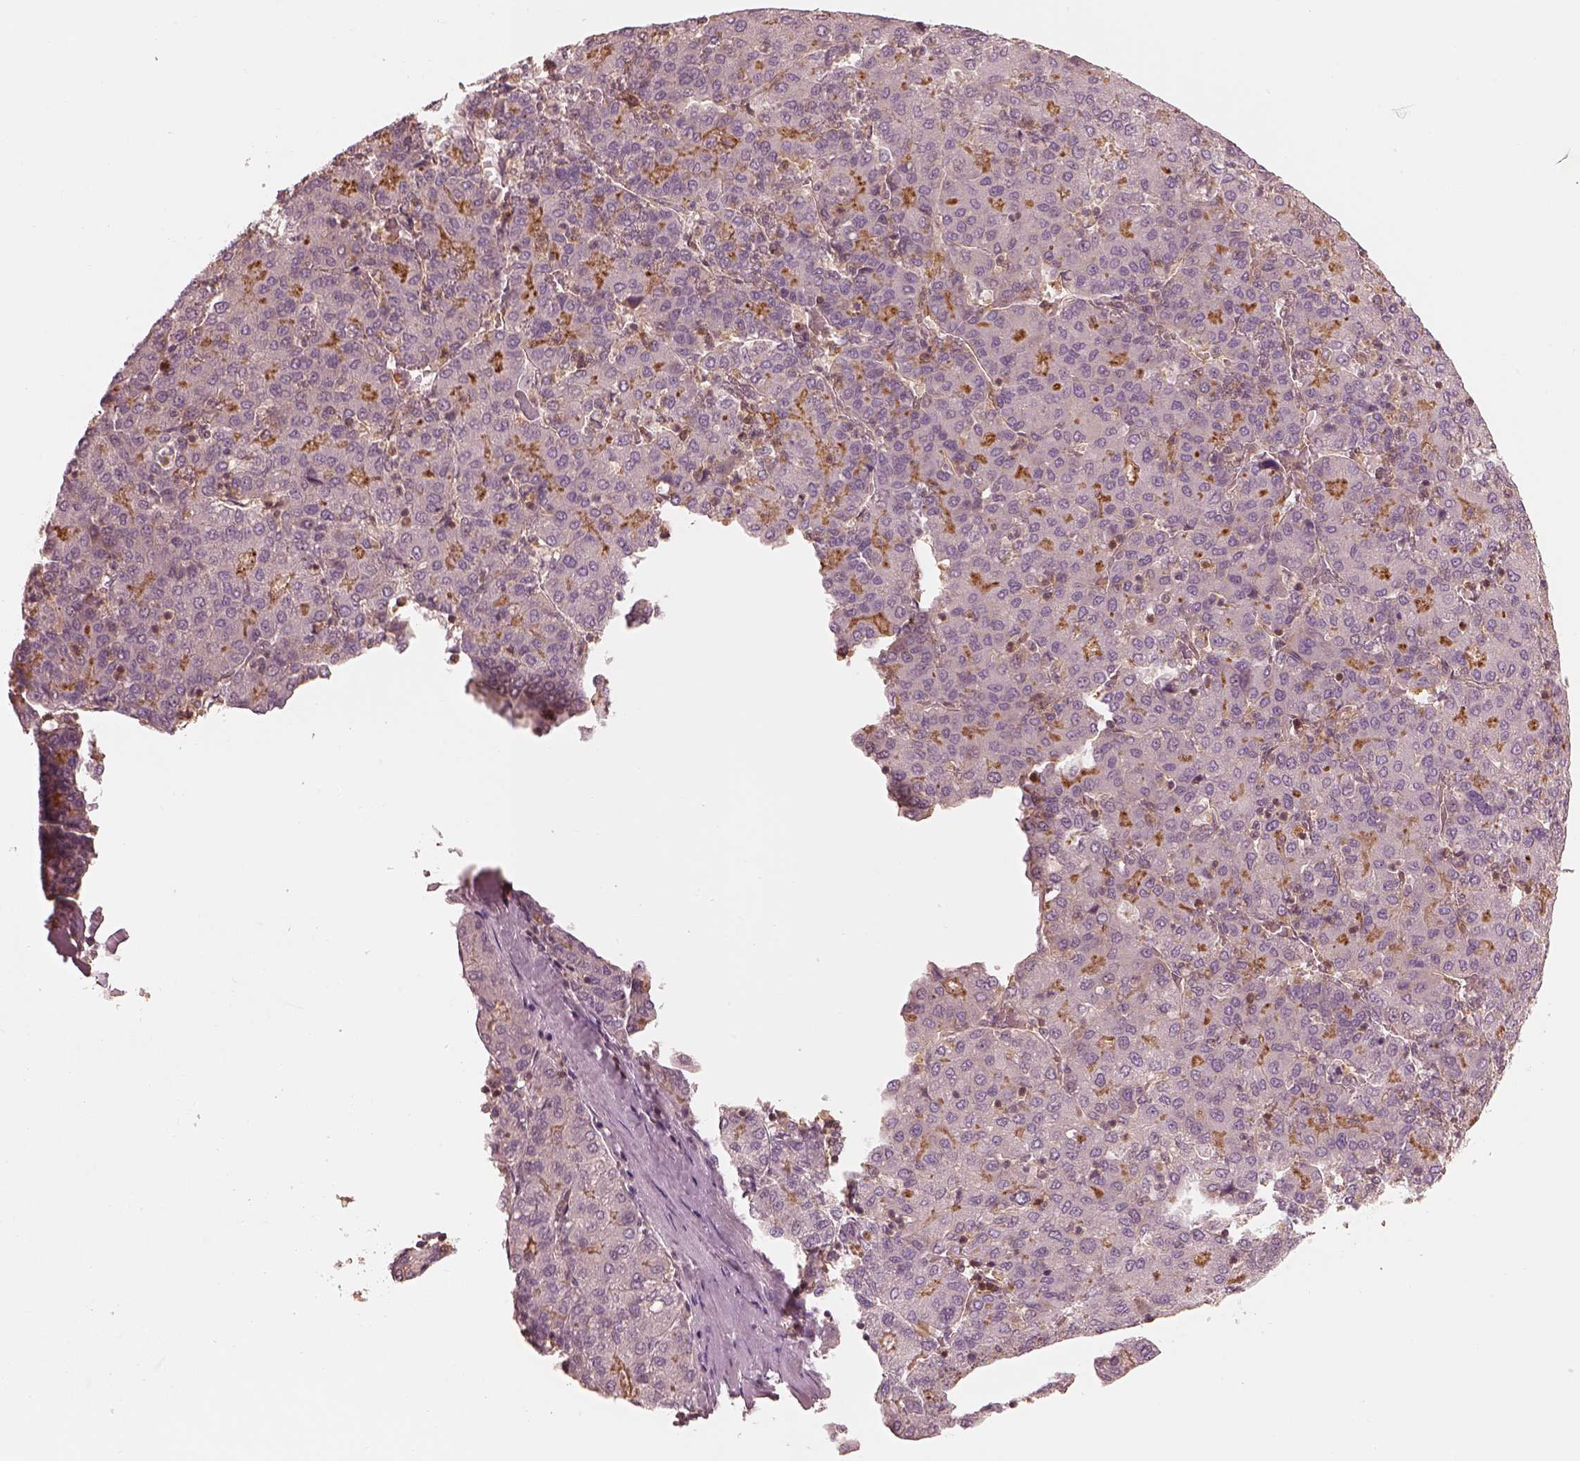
{"staining": {"intensity": "strong", "quantity": "<25%", "location": "cytoplasmic/membranous"}, "tissue": "liver cancer", "cell_type": "Tumor cells", "image_type": "cancer", "snomed": [{"axis": "morphology", "description": "Carcinoma, Hepatocellular, NOS"}, {"axis": "topography", "description": "Liver"}], "caption": "This micrograph reveals liver cancer stained with immunohistochemistry to label a protein in brown. The cytoplasmic/membranous of tumor cells show strong positivity for the protein. Nuclei are counter-stained blue.", "gene": "FAM107B", "patient": {"sex": "male", "age": 65}}